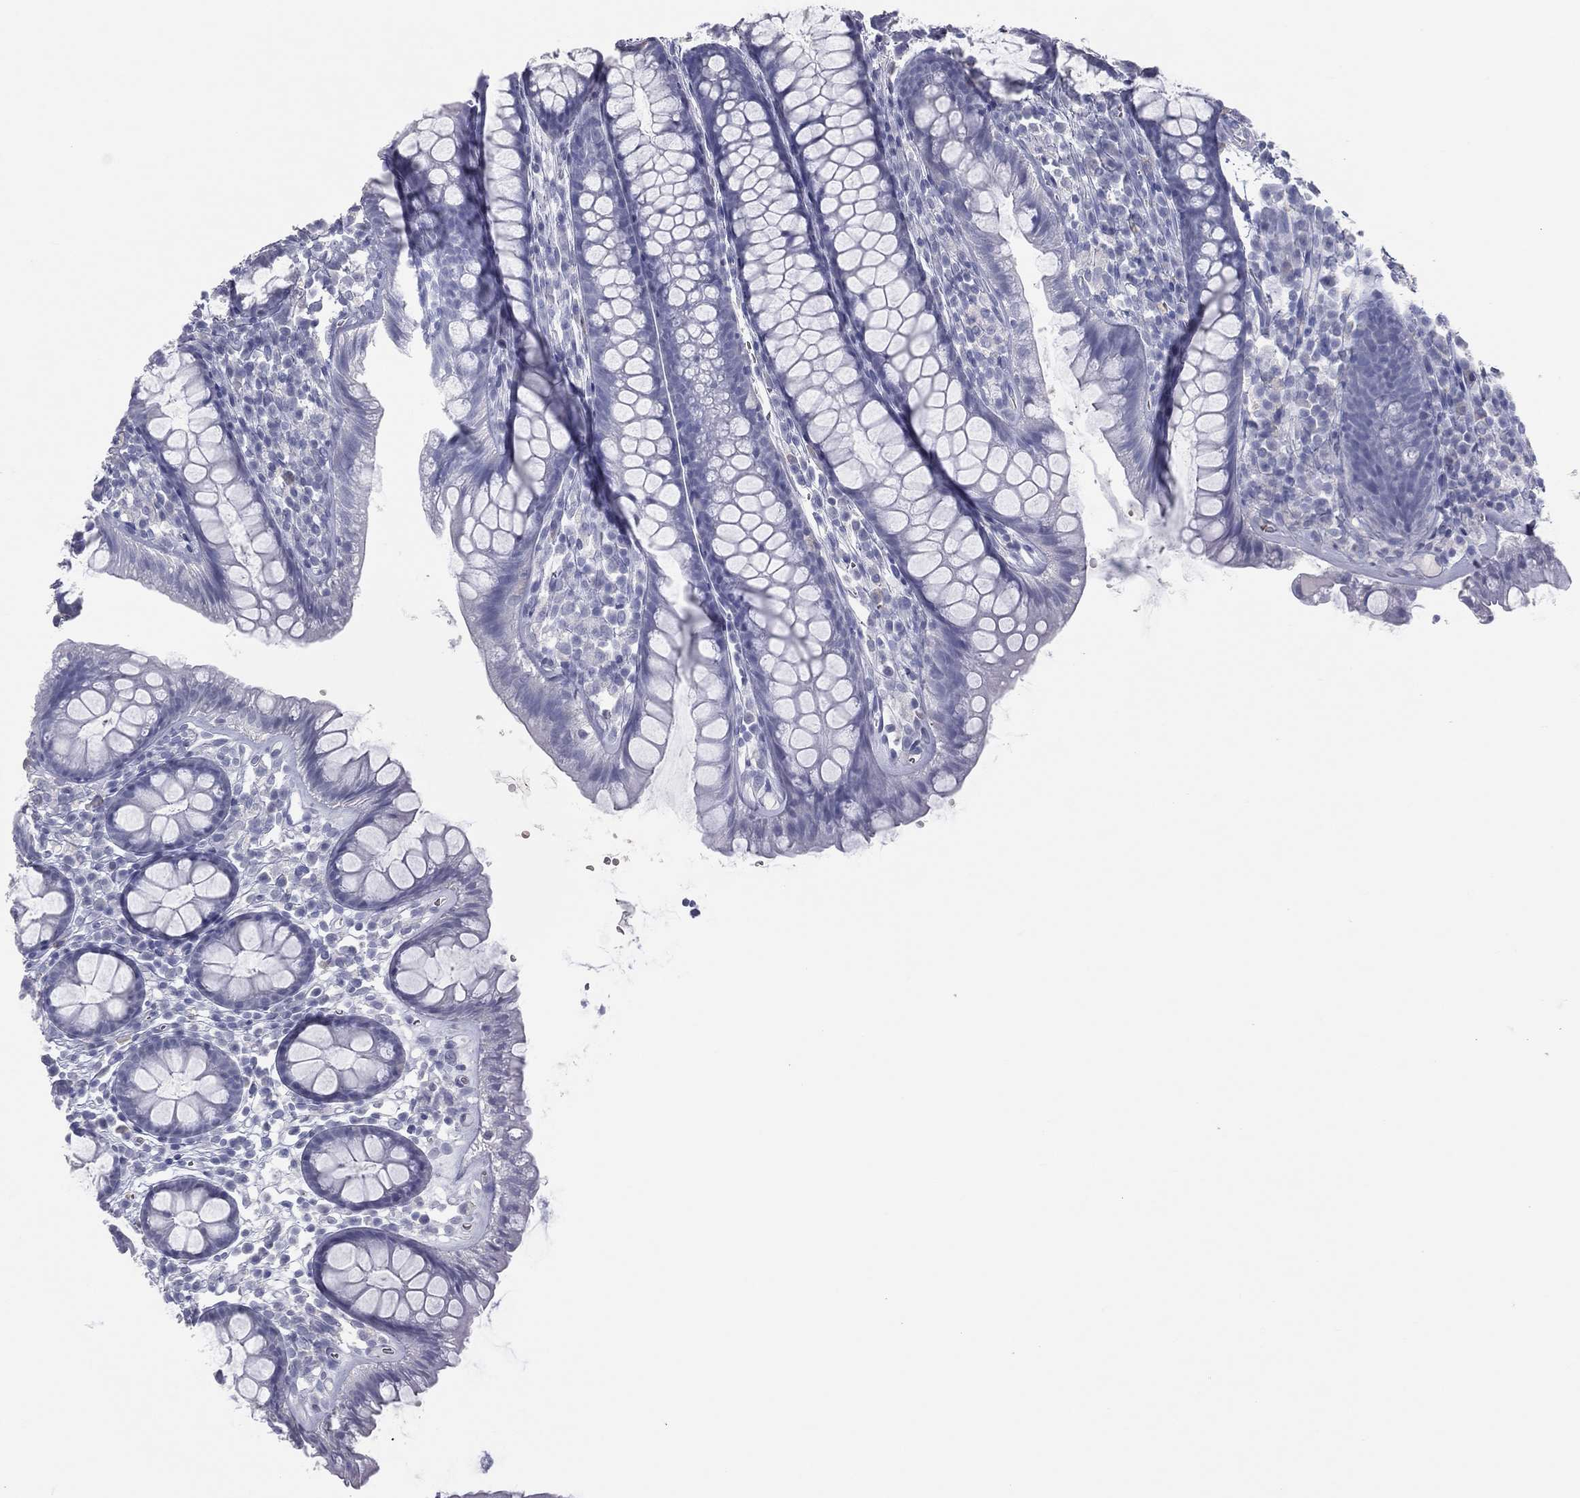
{"staining": {"intensity": "negative", "quantity": "none", "location": "none"}, "tissue": "colon", "cell_type": "Endothelial cells", "image_type": "normal", "snomed": [{"axis": "morphology", "description": "Normal tissue, NOS"}, {"axis": "topography", "description": "Colon"}], "caption": "The micrograph demonstrates no significant expression in endothelial cells of colon.", "gene": "ESX1", "patient": {"sex": "male", "age": 76}}